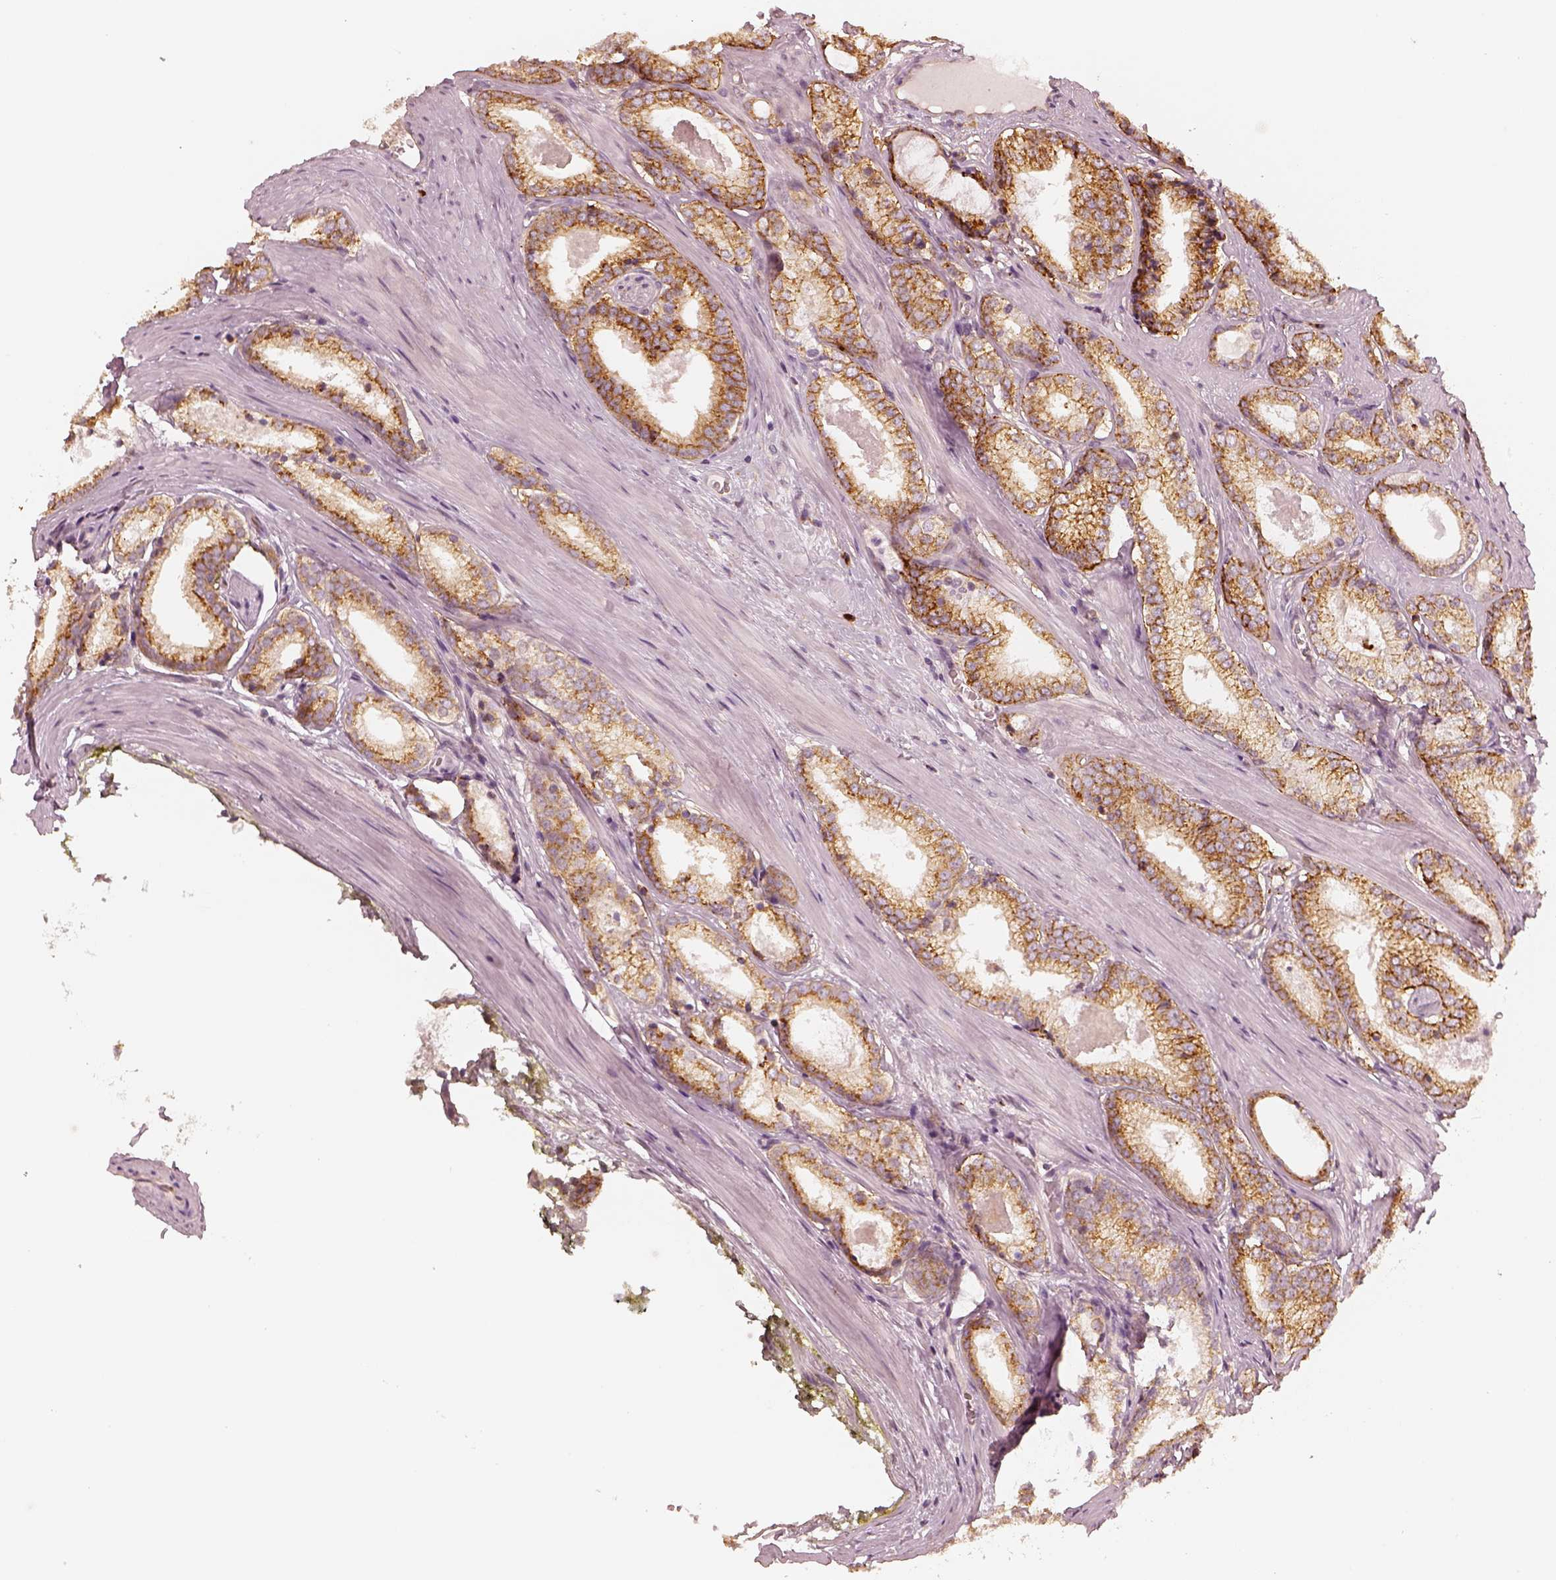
{"staining": {"intensity": "moderate", "quantity": "25%-75%", "location": "cytoplasmic/membranous"}, "tissue": "prostate cancer", "cell_type": "Tumor cells", "image_type": "cancer", "snomed": [{"axis": "morphology", "description": "Adenocarcinoma, Low grade"}, {"axis": "topography", "description": "Prostate"}], "caption": "A high-resolution photomicrograph shows IHC staining of prostate cancer, which shows moderate cytoplasmic/membranous positivity in about 25%-75% of tumor cells.", "gene": "GORASP2", "patient": {"sex": "male", "age": 56}}